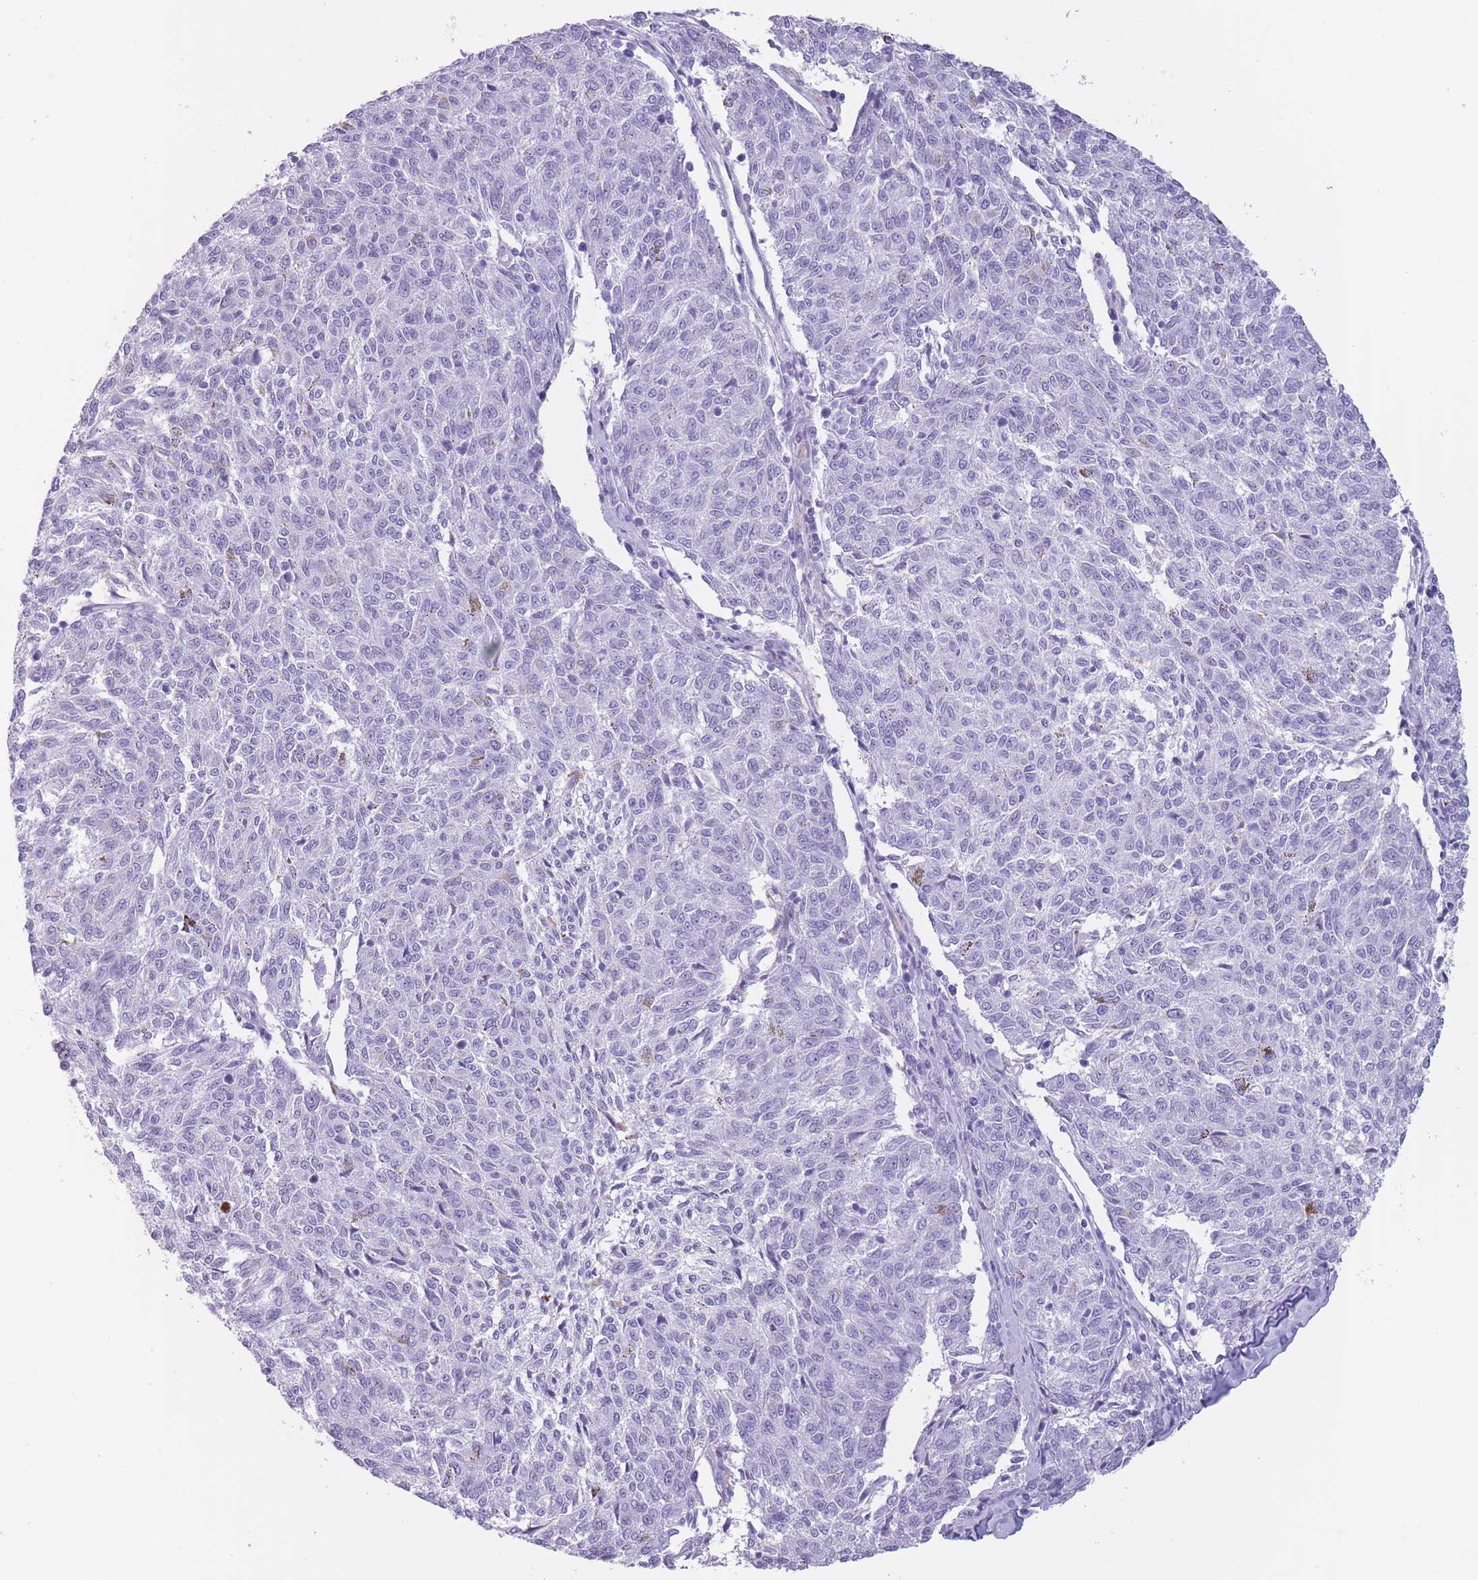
{"staining": {"intensity": "negative", "quantity": "none", "location": "none"}, "tissue": "melanoma", "cell_type": "Tumor cells", "image_type": "cancer", "snomed": [{"axis": "morphology", "description": "Malignant melanoma, NOS"}, {"axis": "topography", "description": "Skin"}], "caption": "This is an immunohistochemistry photomicrograph of malignant melanoma. There is no expression in tumor cells.", "gene": "OR4F21", "patient": {"sex": "female", "age": 72}}